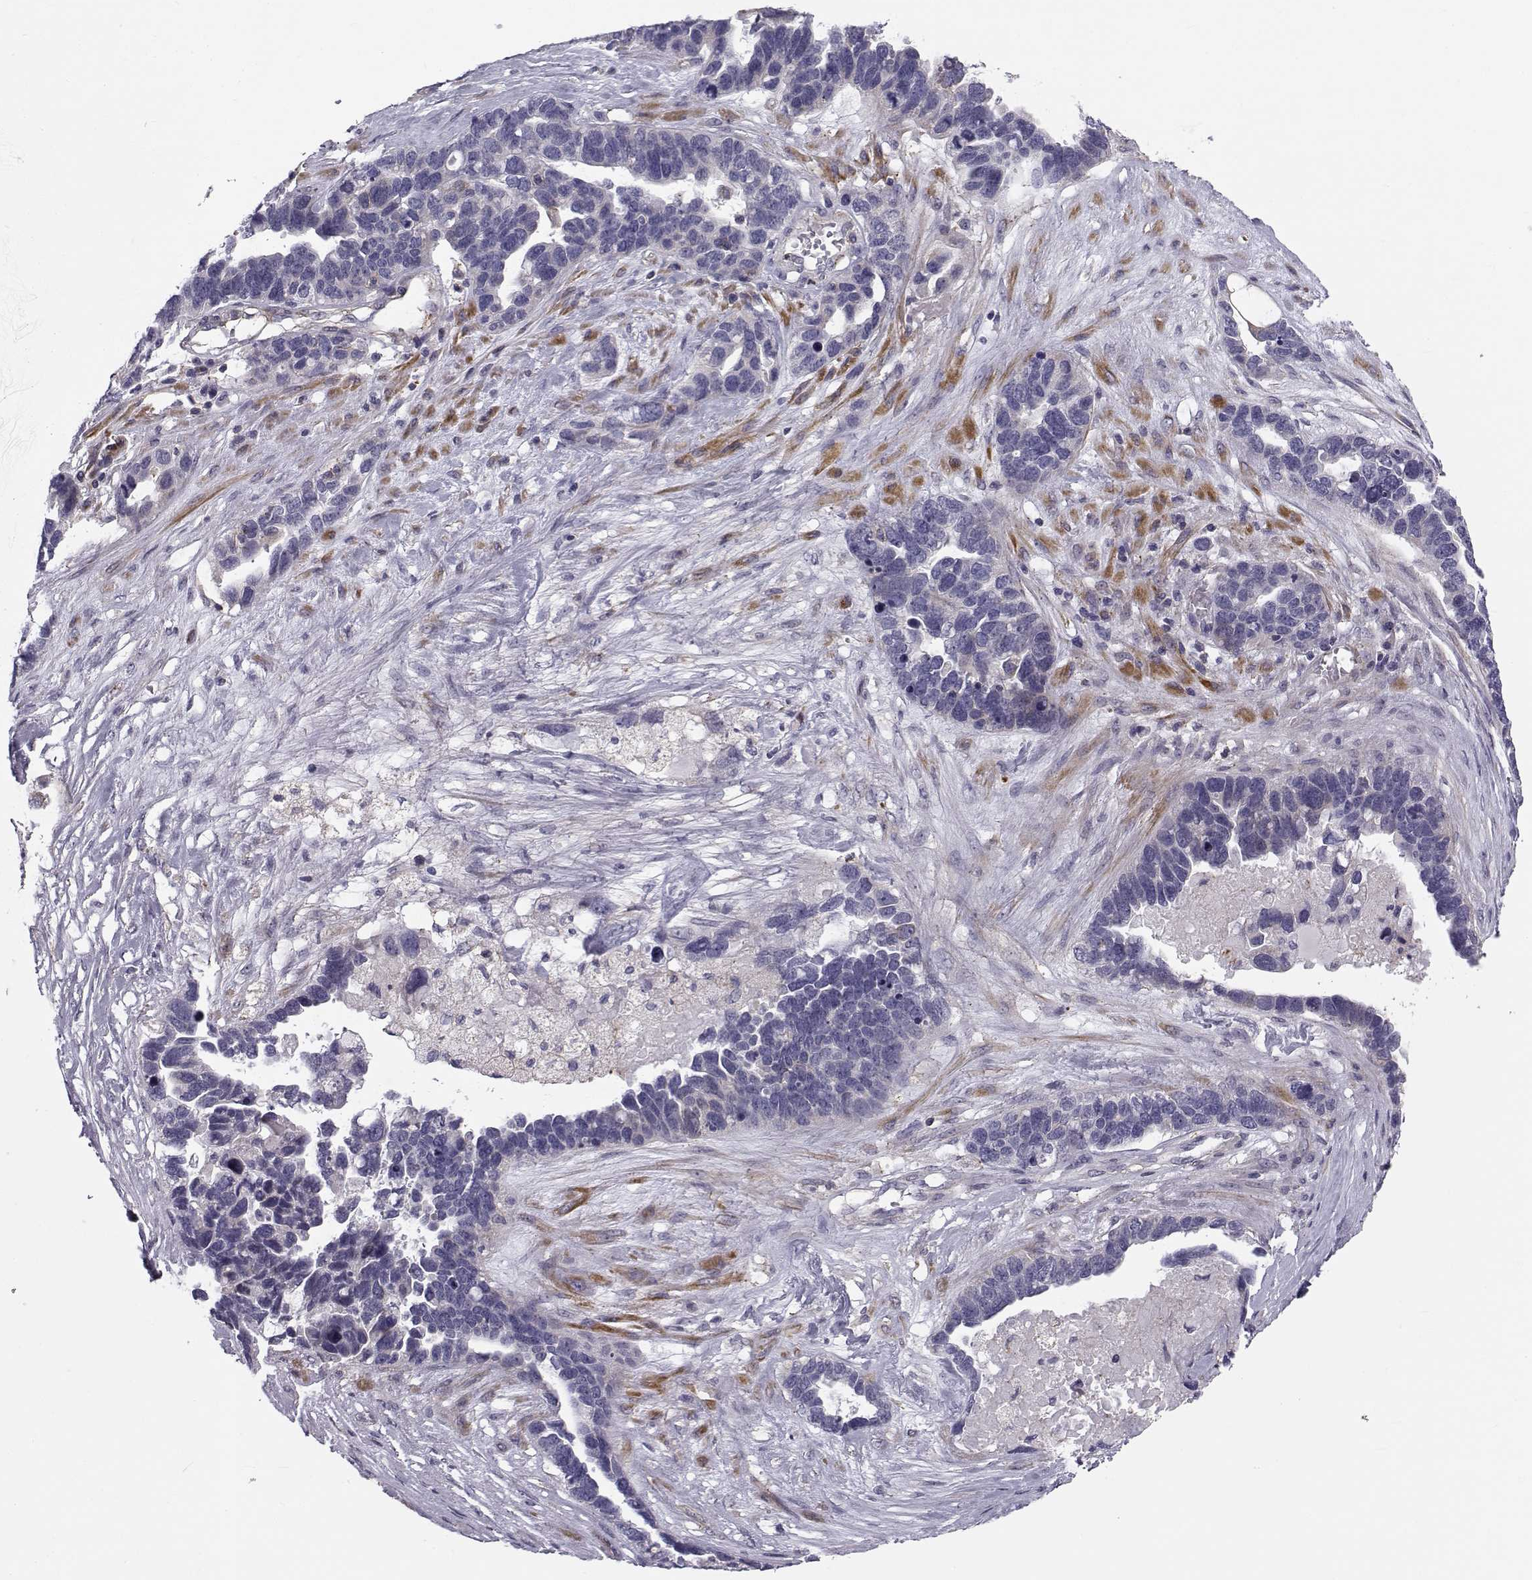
{"staining": {"intensity": "negative", "quantity": "none", "location": "none"}, "tissue": "ovarian cancer", "cell_type": "Tumor cells", "image_type": "cancer", "snomed": [{"axis": "morphology", "description": "Cystadenocarcinoma, serous, NOS"}, {"axis": "topography", "description": "Ovary"}], "caption": "Immunohistochemical staining of ovarian cancer (serous cystadenocarcinoma) exhibits no significant staining in tumor cells.", "gene": "LRRC27", "patient": {"sex": "female", "age": 54}}